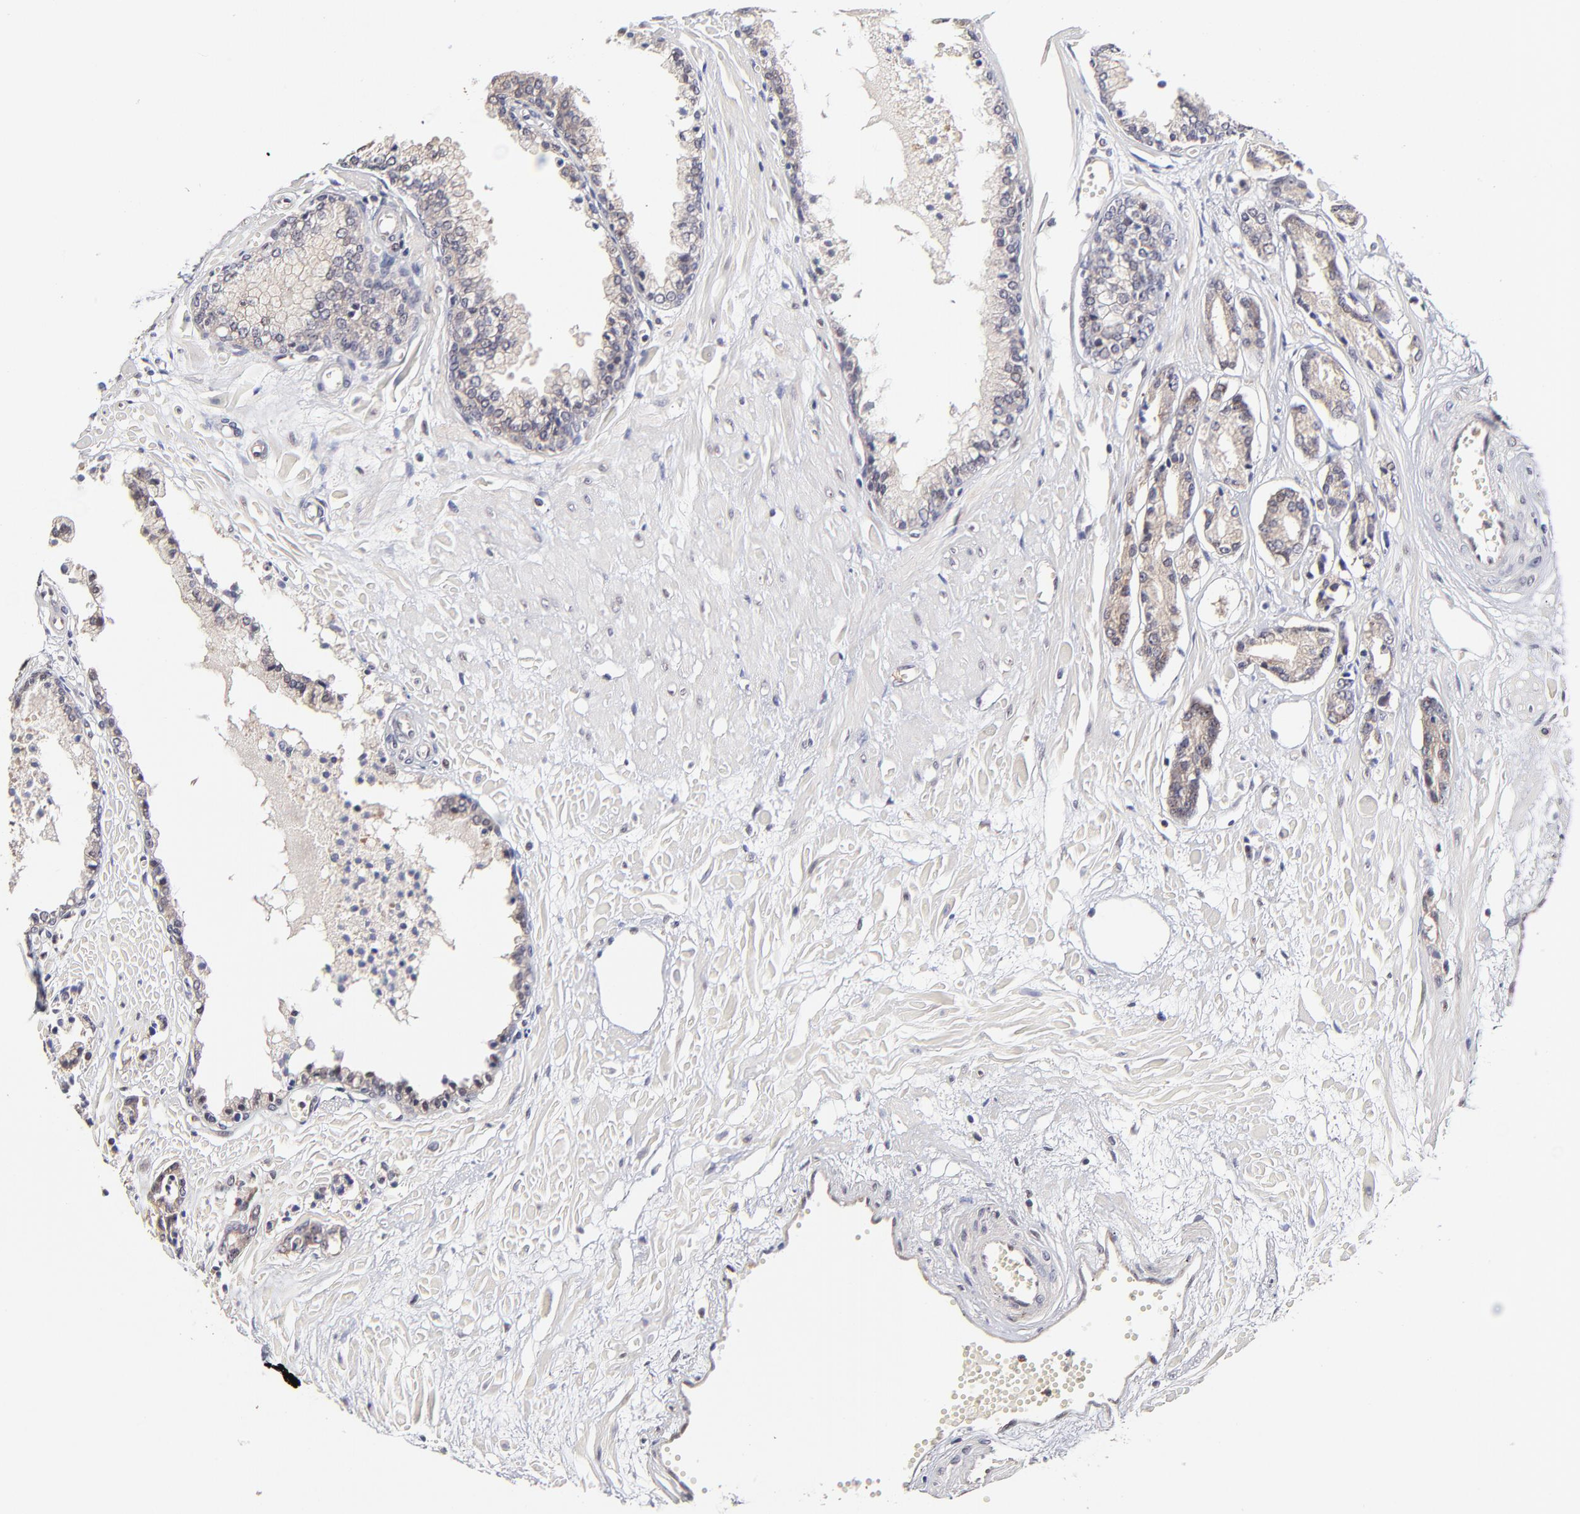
{"staining": {"intensity": "moderate", "quantity": ">75%", "location": "cytoplasmic/membranous"}, "tissue": "prostate cancer", "cell_type": "Tumor cells", "image_type": "cancer", "snomed": [{"axis": "morphology", "description": "Adenocarcinoma, High grade"}, {"axis": "topography", "description": "Prostate"}], "caption": "Approximately >75% of tumor cells in human high-grade adenocarcinoma (prostate) display moderate cytoplasmic/membranous protein staining as visualized by brown immunohistochemical staining.", "gene": "ZNF10", "patient": {"sex": "male", "age": 56}}